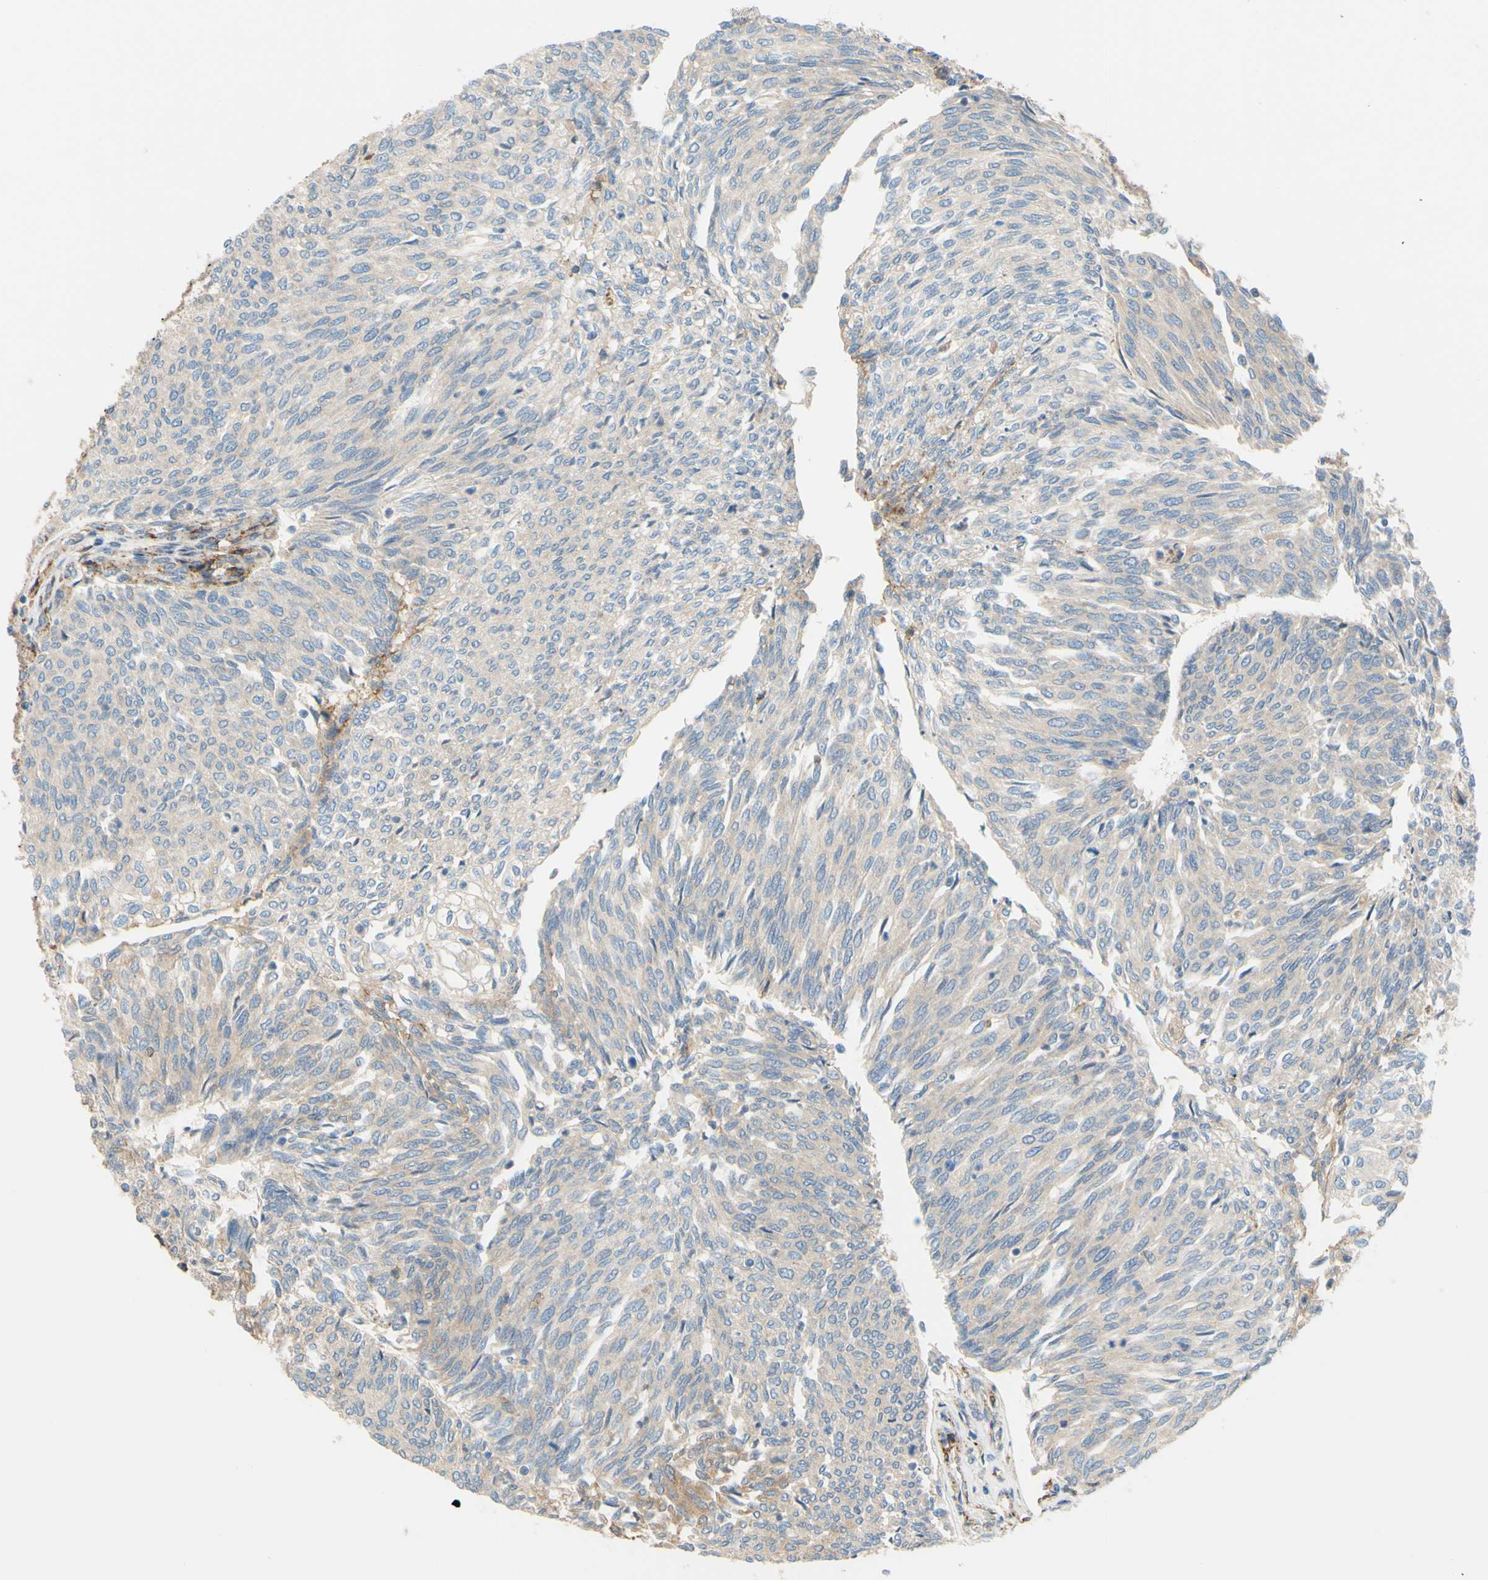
{"staining": {"intensity": "weak", "quantity": "<25%", "location": "cytoplasmic/membranous"}, "tissue": "urothelial cancer", "cell_type": "Tumor cells", "image_type": "cancer", "snomed": [{"axis": "morphology", "description": "Urothelial carcinoma, Low grade"}, {"axis": "topography", "description": "Urinary bladder"}], "caption": "Micrograph shows no protein positivity in tumor cells of urothelial cancer tissue.", "gene": "POR", "patient": {"sex": "female", "age": 79}}